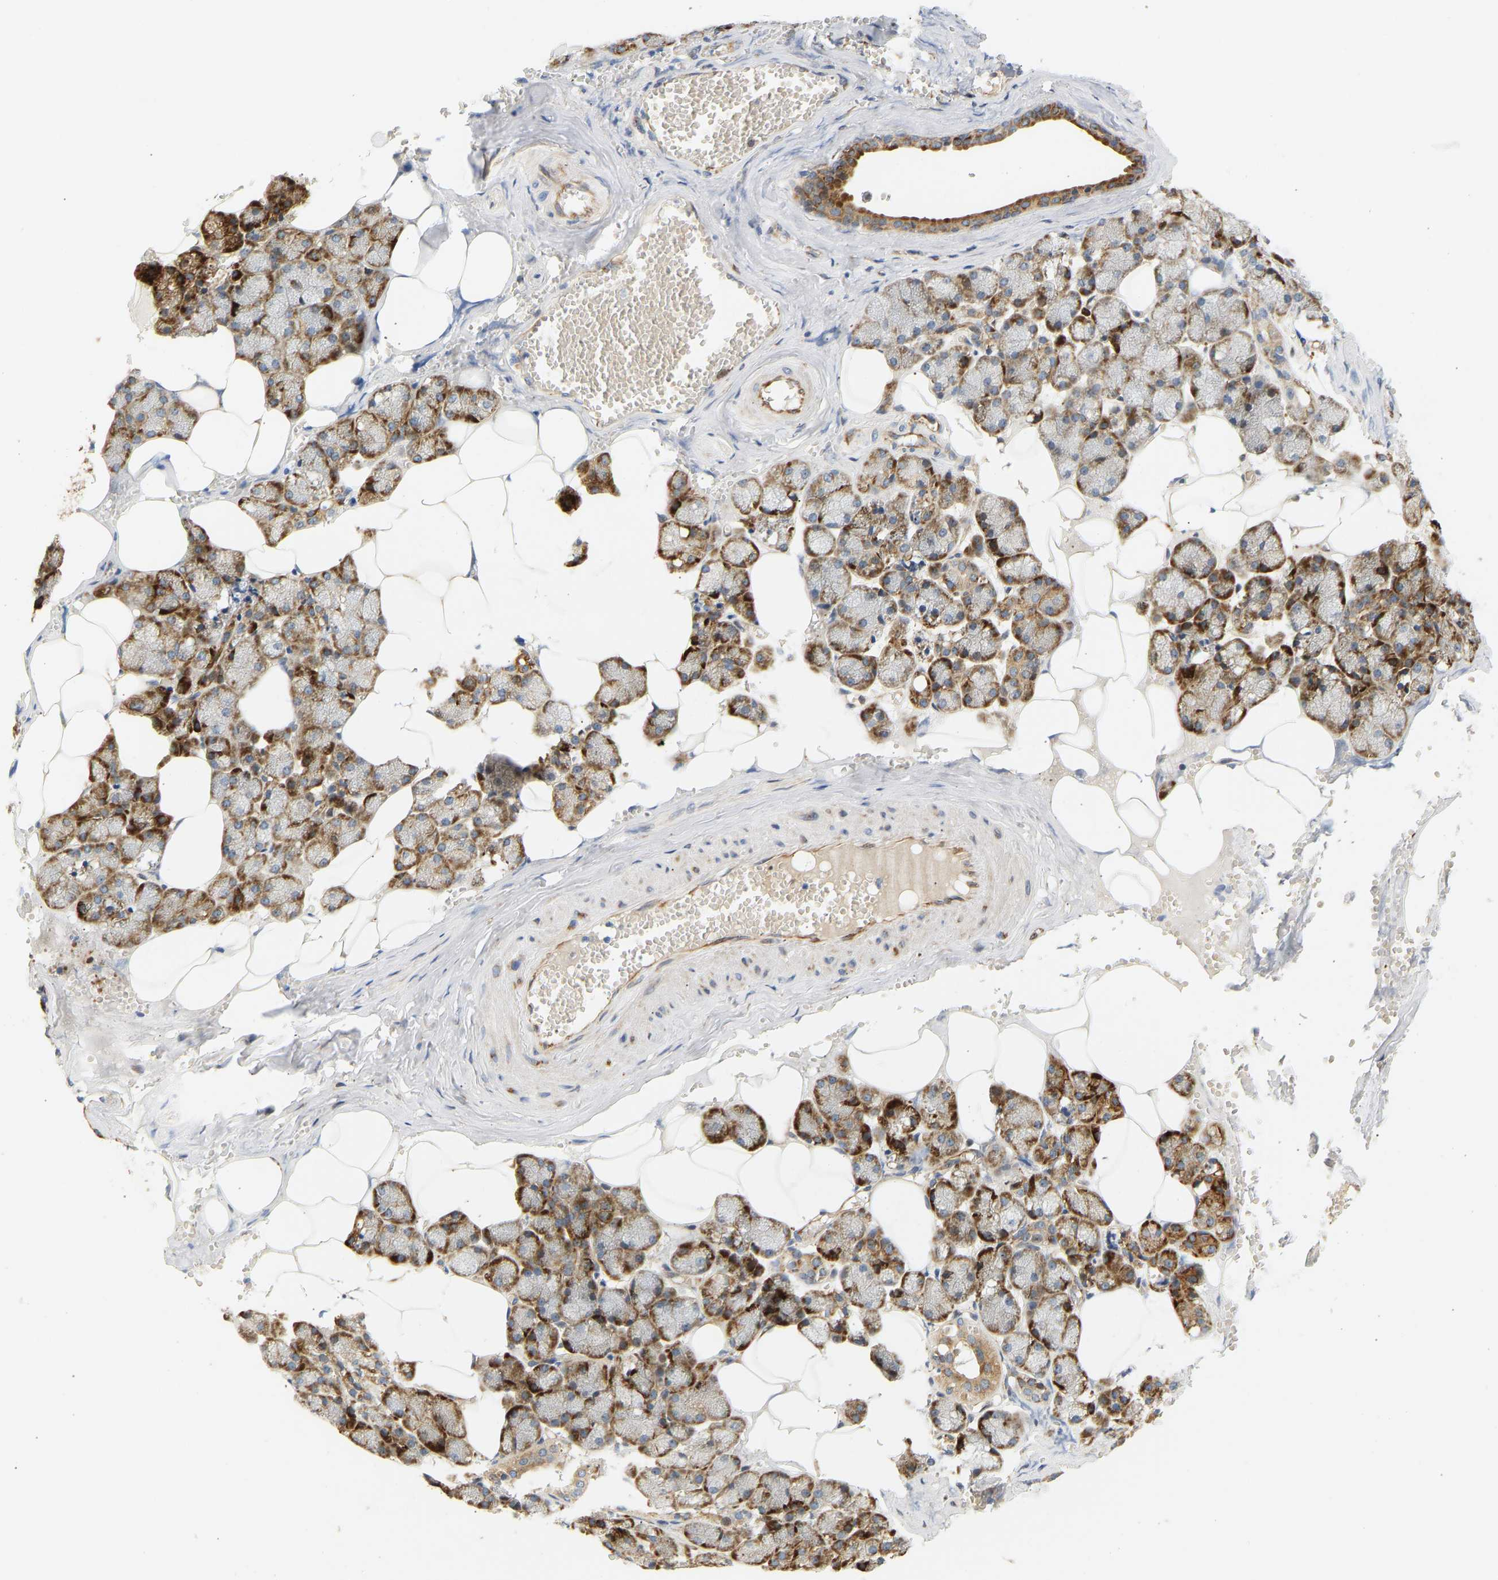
{"staining": {"intensity": "moderate", "quantity": ">75%", "location": "cytoplasmic/membranous"}, "tissue": "salivary gland", "cell_type": "Glandular cells", "image_type": "normal", "snomed": [{"axis": "morphology", "description": "Normal tissue, NOS"}, {"axis": "topography", "description": "Salivary gland"}], "caption": "A brown stain labels moderate cytoplasmic/membranous expression of a protein in glandular cells of unremarkable salivary gland. (DAB IHC, brown staining for protein, blue staining for nuclei).", "gene": "RPS14", "patient": {"sex": "male", "age": 62}}